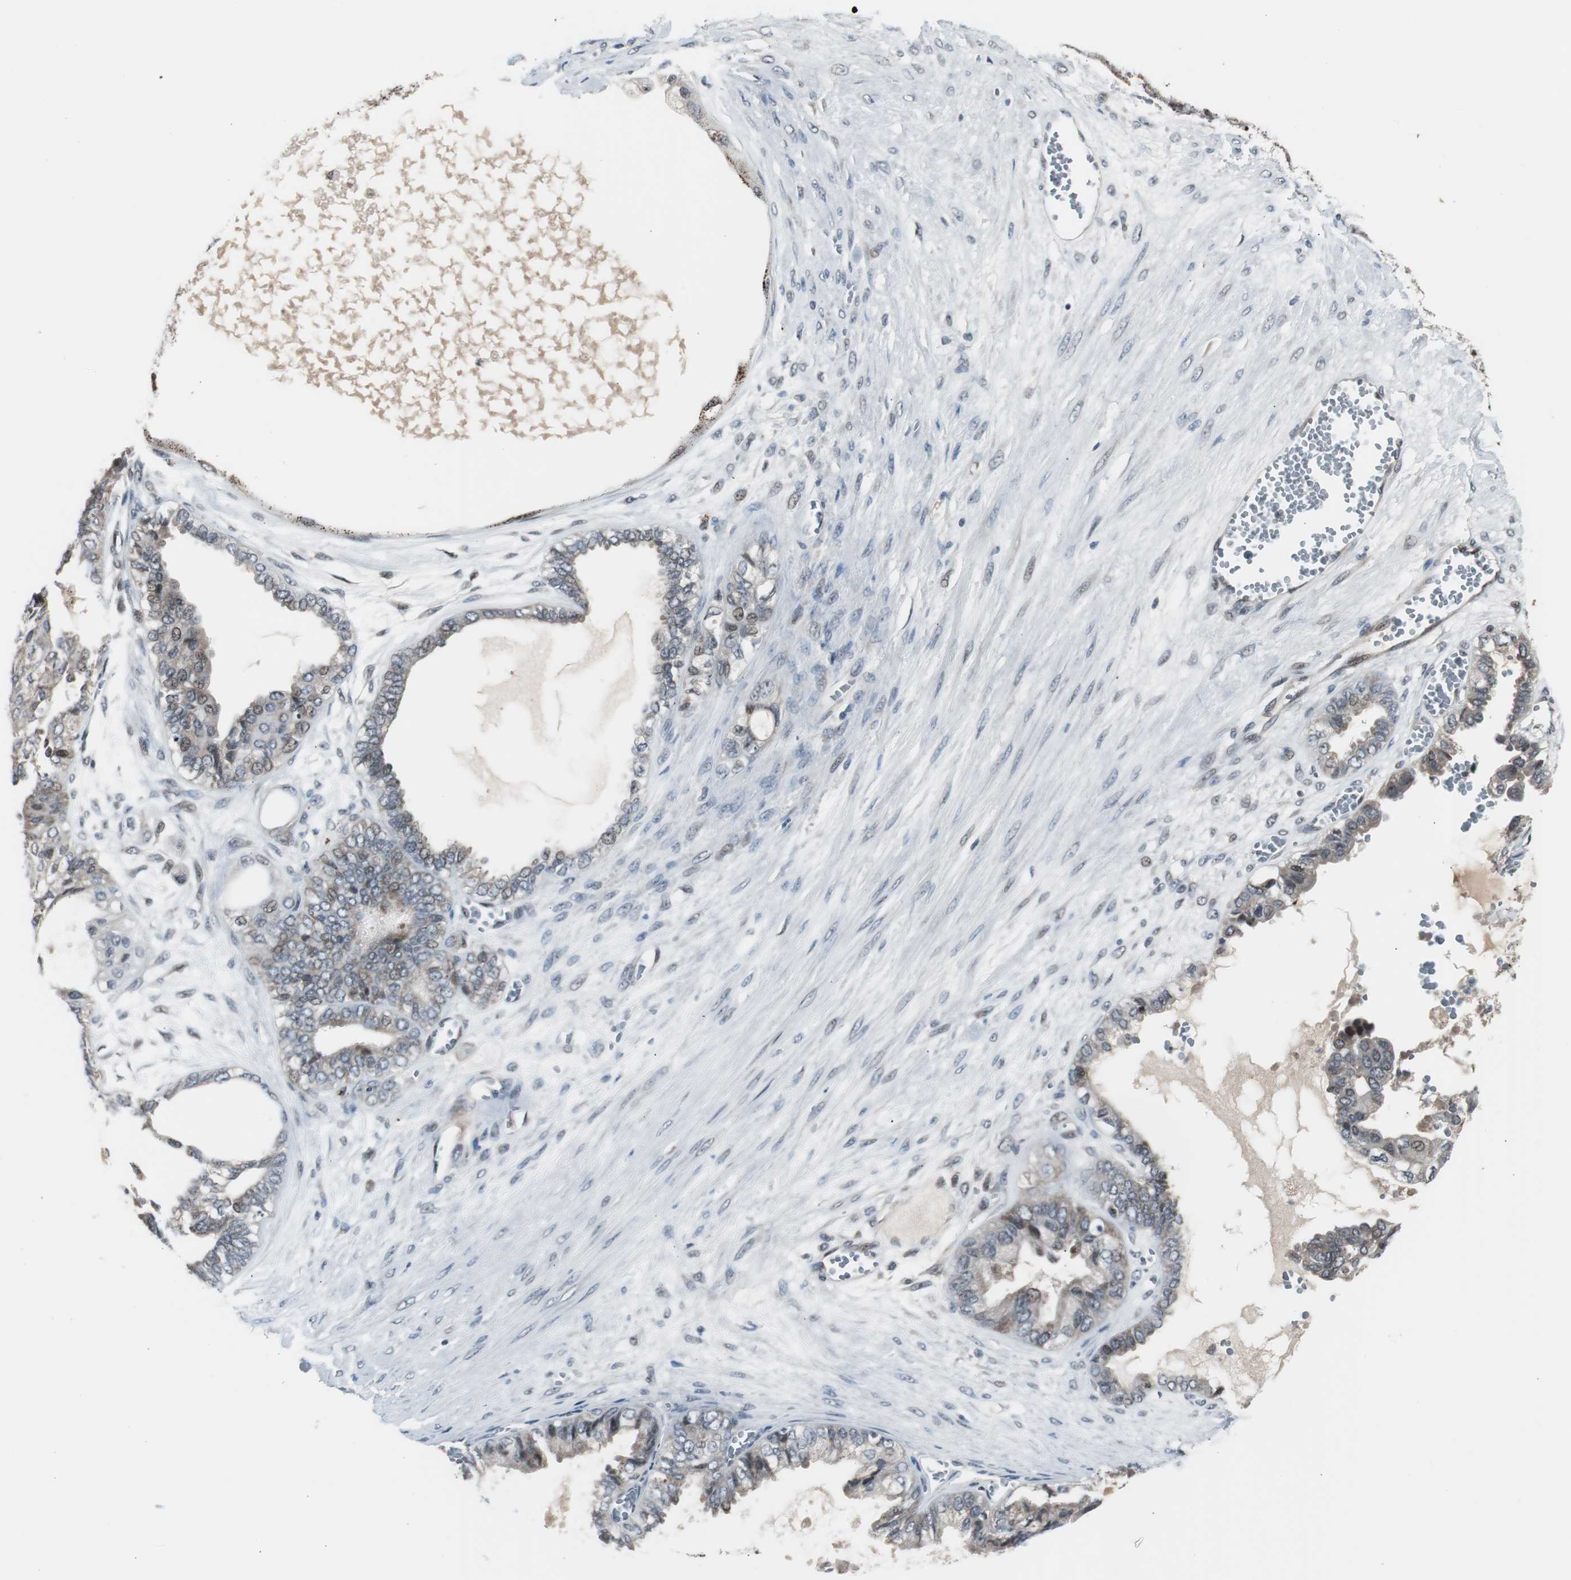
{"staining": {"intensity": "weak", "quantity": "25%-75%", "location": "cytoplasmic/membranous,nuclear"}, "tissue": "ovarian cancer", "cell_type": "Tumor cells", "image_type": "cancer", "snomed": [{"axis": "morphology", "description": "Carcinoma, NOS"}, {"axis": "morphology", "description": "Carcinoma, endometroid"}, {"axis": "topography", "description": "Ovary"}], "caption": "DAB immunohistochemical staining of human ovarian cancer exhibits weak cytoplasmic/membranous and nuclear protein staining in approximately 25%-75% of tumor cells.", "gene": "BOLA1", "patient": {"sex": "female", "age": 50}}